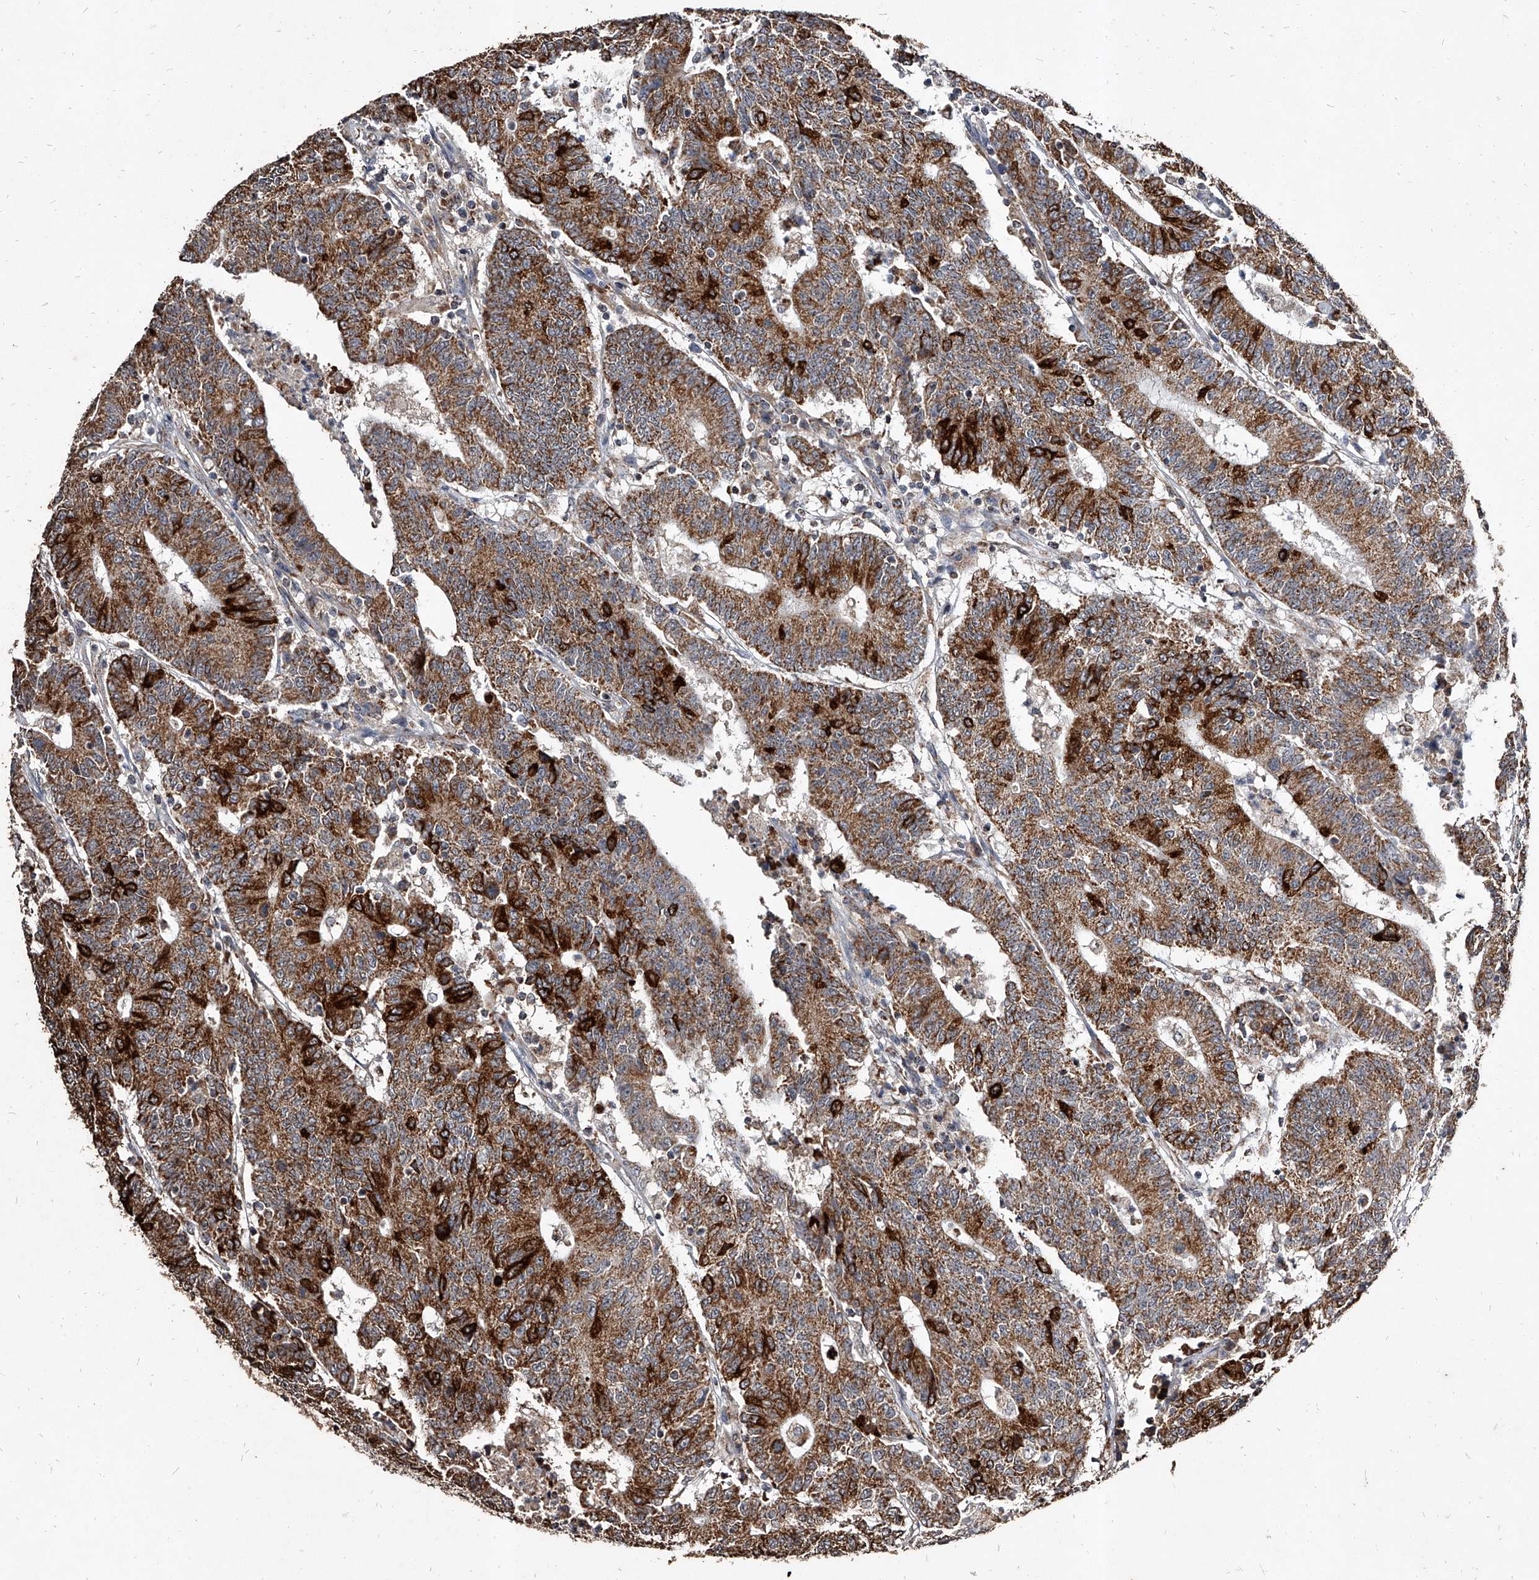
{"staining": {"intensity": "strong", "quantity": ">75%", "location": "cytoplasmic/membranous"}, "tissue": "colorectal cancer", "cell_type": "Tumor cells", "image_type": "cancer", "snomed": [{"axis": "morphology", "description": "Normal tissue, NOS"}, {"axis": "morphology", "description": "Adenocarcinoma, NOS"}, {"axis": "topography", "description": "Colon"}], "caption": "IHC histopathology image of adenocarcinoma (colorectal) stained for a protein (brown), which displays high levels of strong cytoplasmic/membranous expression in about >75% of tumor cells.", "gene": "GPR183", "patient": {"sex": "female", "age": 75}}